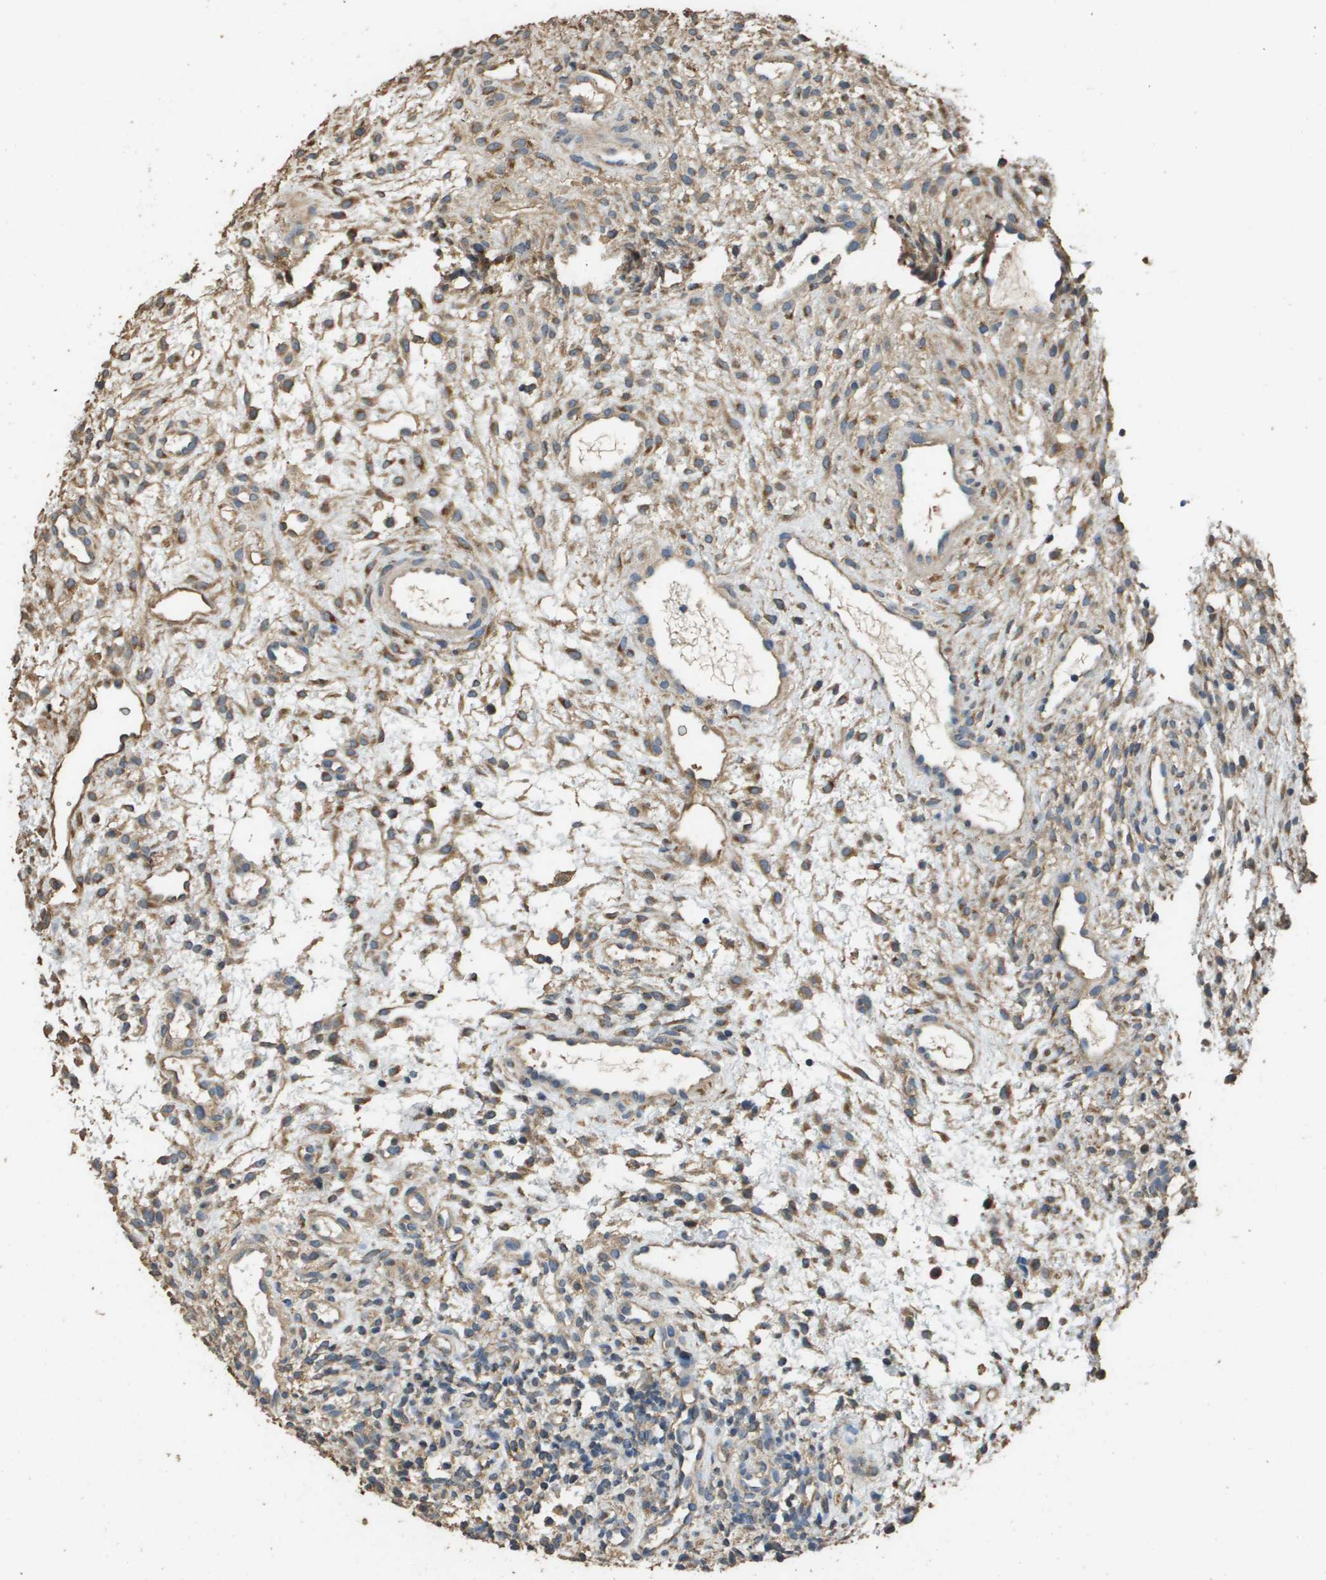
{"staining": {"intensity": "moderate", "quantity": ">75%", "location": "cytoplasmic/membranous"}, "tissue": "ovary", "cell_type": "Ovarian stroma cells", "image_type": "normal", "snomed": [{"axis": "morphology", "description": "Normal tissue, NOS"}, {"axis": "morphology", "description": "Cyst, NOS"}, {"axis": "topography", "description": "Ovary"}], "caption": "A micrograph showing moderate cytoplasmic/membranous expression in approximately >75% of ovarian stroma cells in unremarkable ovary, as visualized by brown immunohistochemical staining.", "gene": "RAB6B", "patient": {"sex": "female", "age": 18}}